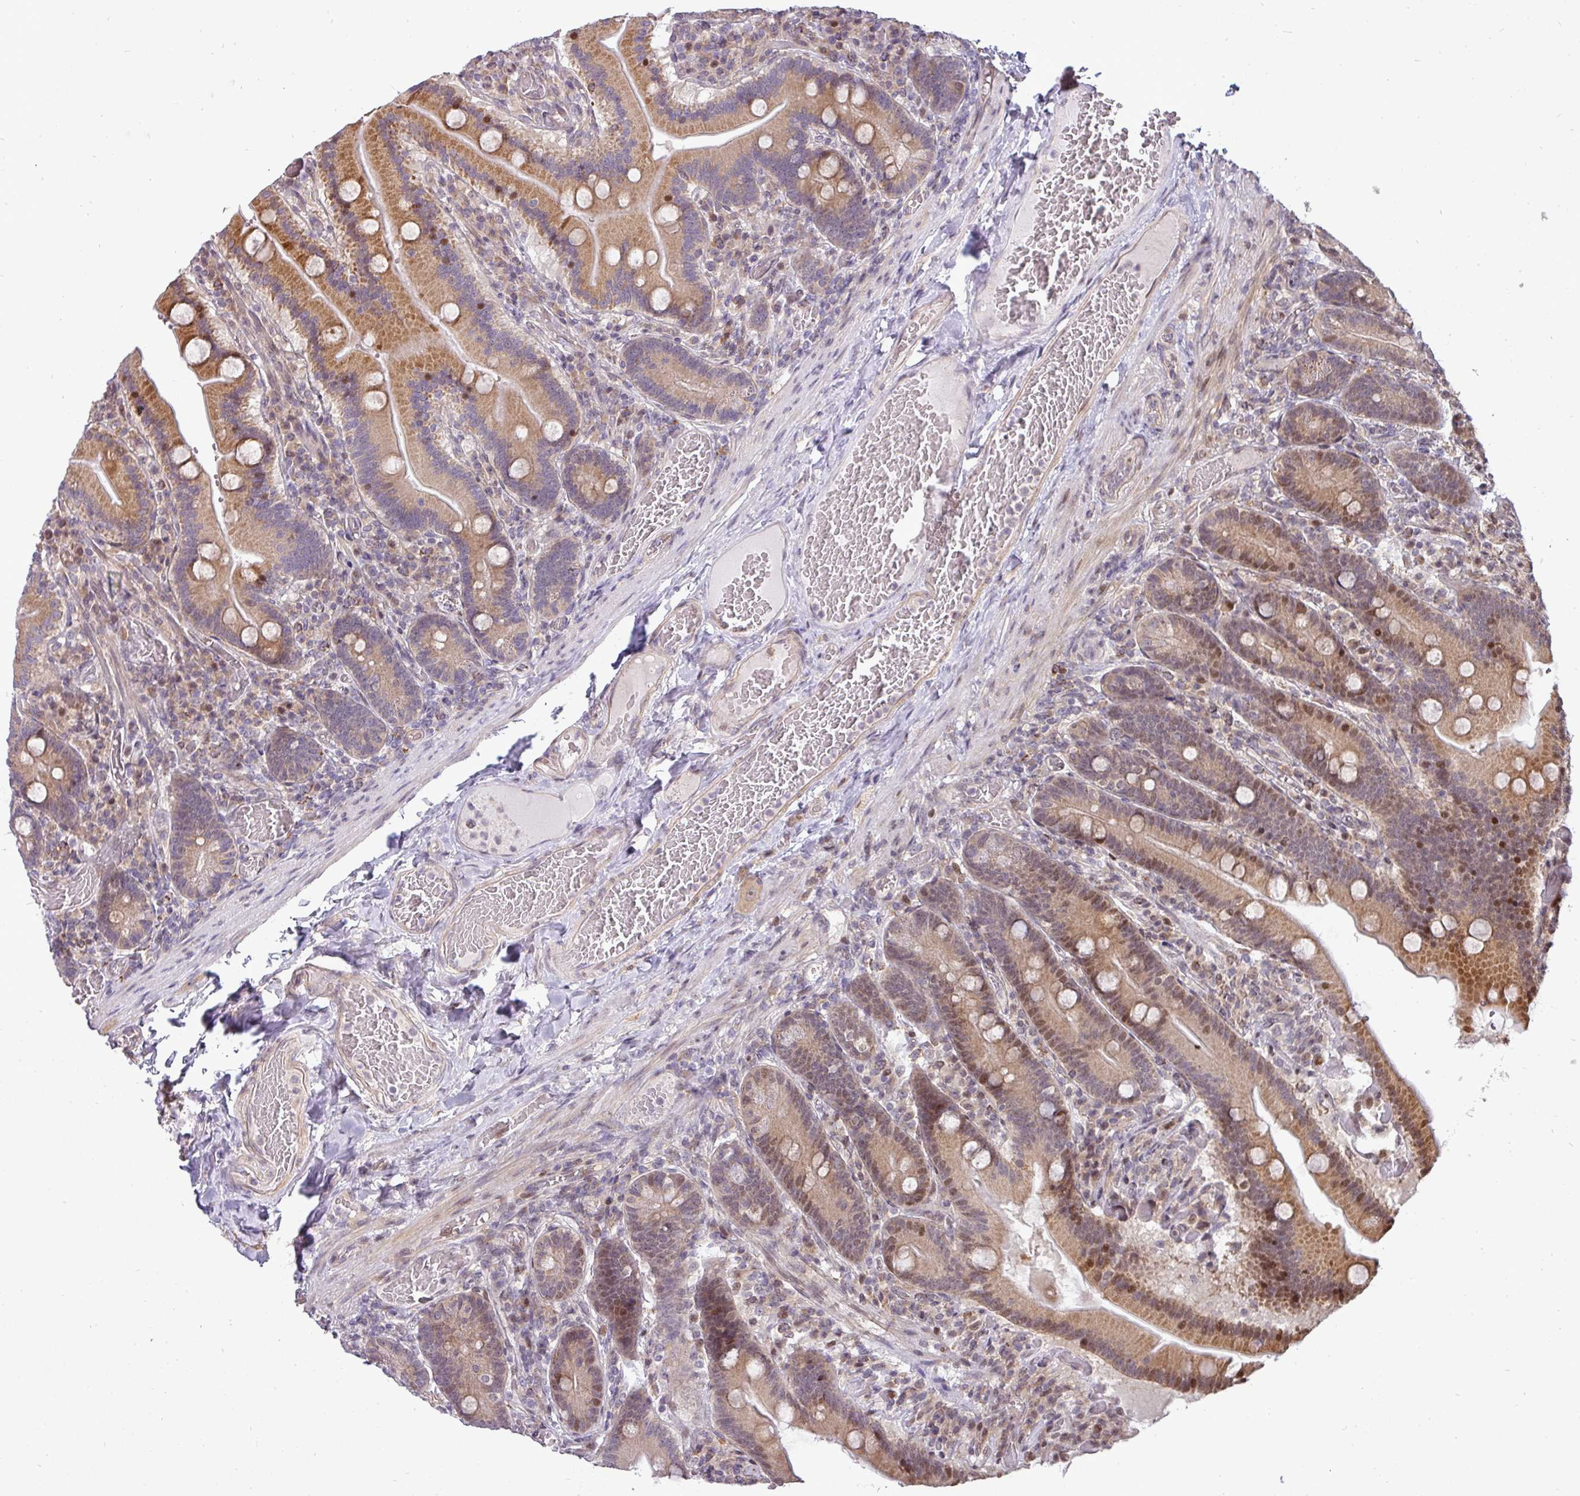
{"staining": {"intensity": "strong", "quantity": "25%-75%", "location": "cytoplasmic/membranous,nuclear"}, "tissue": "duodenum", "cell_type": "Glandular cells", "image_type": "normal", "snomed": [{"axis": "morphology", "description": "Normal tissue, NOS"}, {"axis": "topography", "description": "Duodenum"}], "caption": "High-power microscopy captured an immunohistochemistry (IHC) image of unremarkable duodenum, revealing strong cytoplasmic/membranous,nuclear expression in approximately 25%-75% of glandular cells.", "gene": "MAZ", "patient": {"sex": "female", "age": 62}}